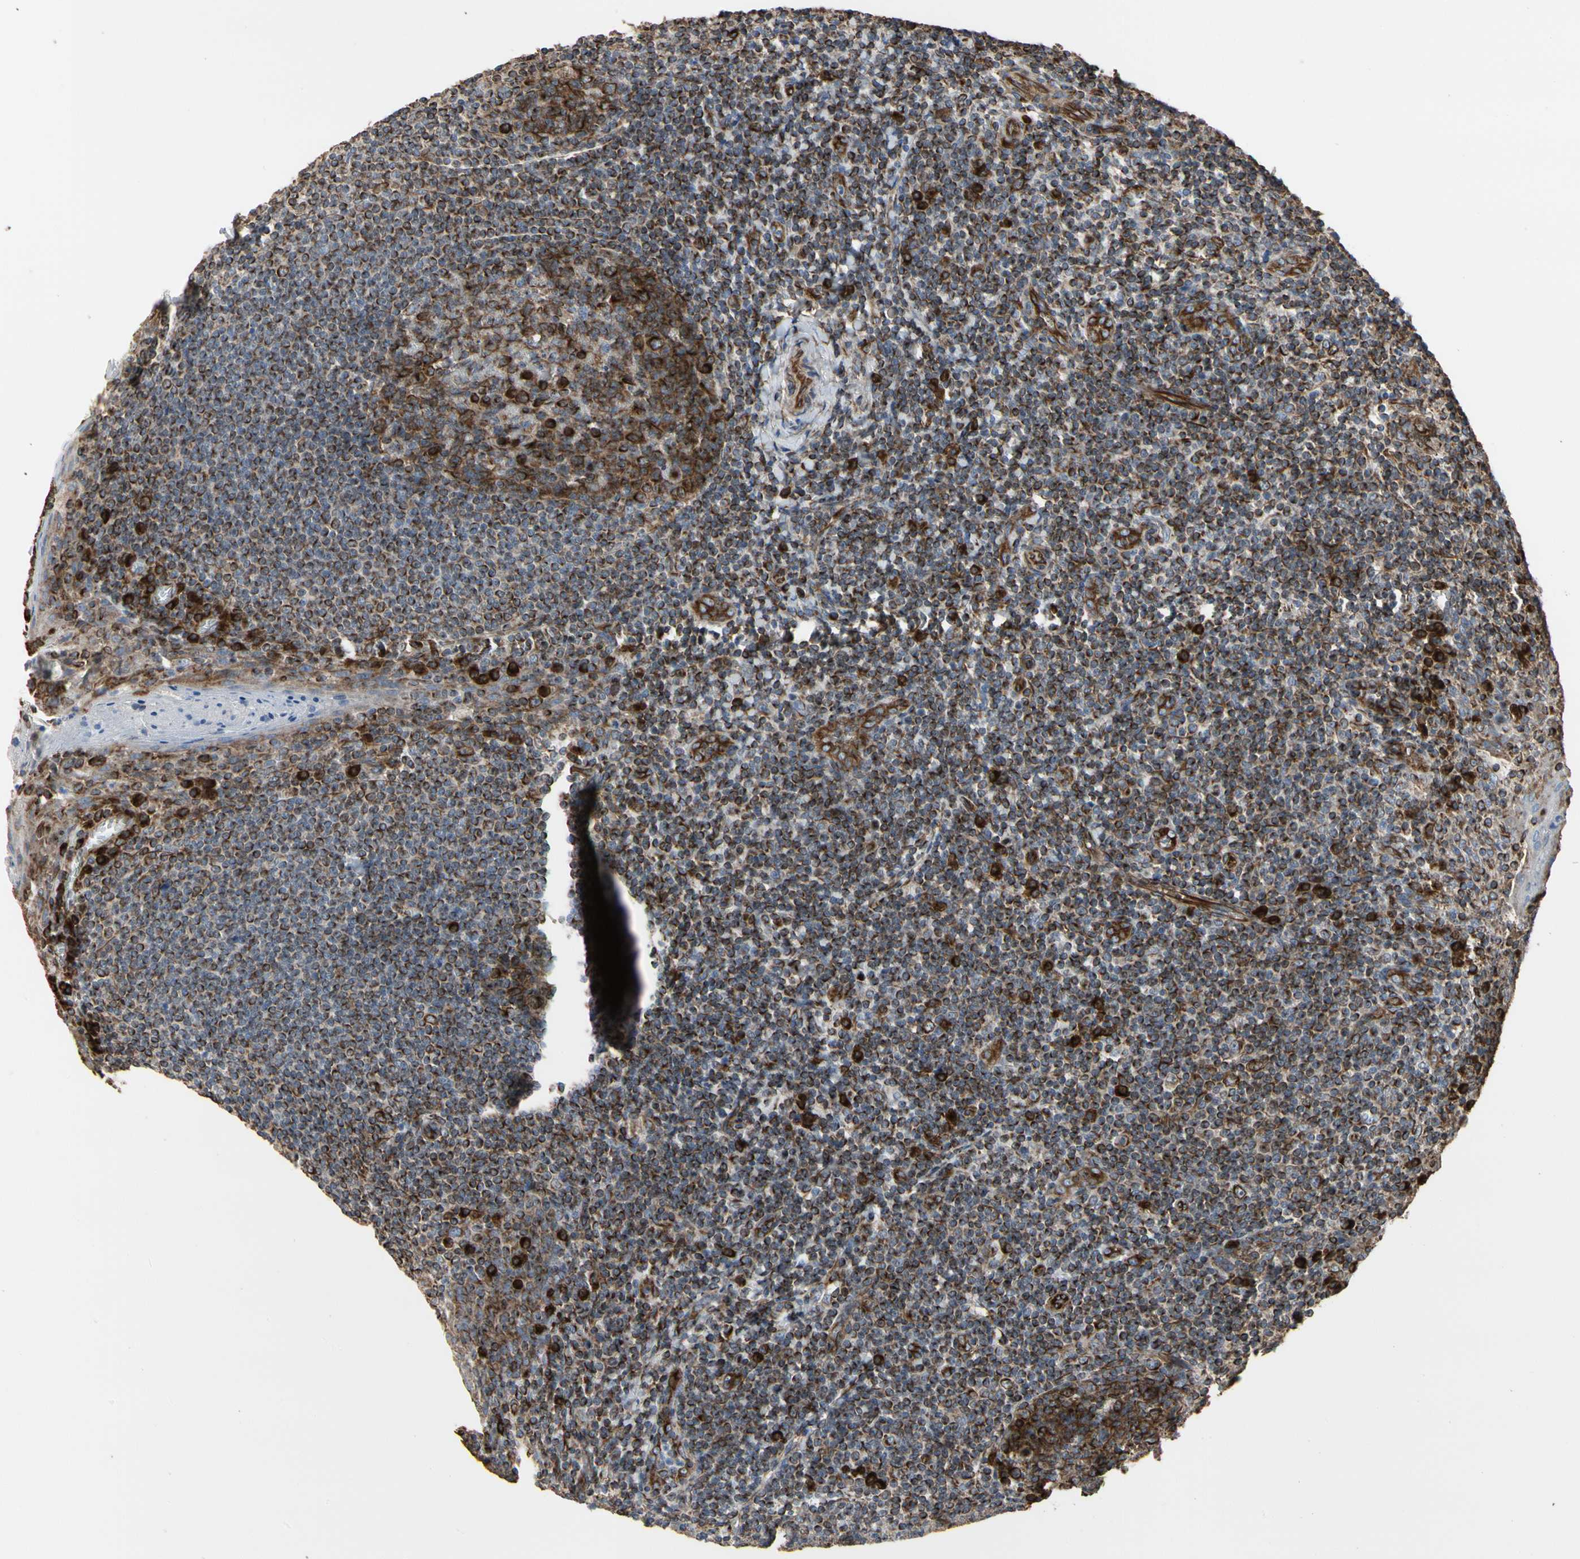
{"staining": {"intensity": "moderate", "quantity": ">75%", "location": "cytoplasmic/membranous"}, "tissue": "tonsil", "cell_type": "Germinal center cells", "image_type": "normal", "snomed": [{"axis": "morphology", "description": "Normal tissue, NOS"}, {"axis": "topography", "description": "Tonsil"}], "caption": "Moderate cytoplasmic/membranous positivity is appreciated in about >75% of germinal center cells in normal tonsil.", "gene": "TUBA1A", "patient": {"sex": "male", "age": 31}}